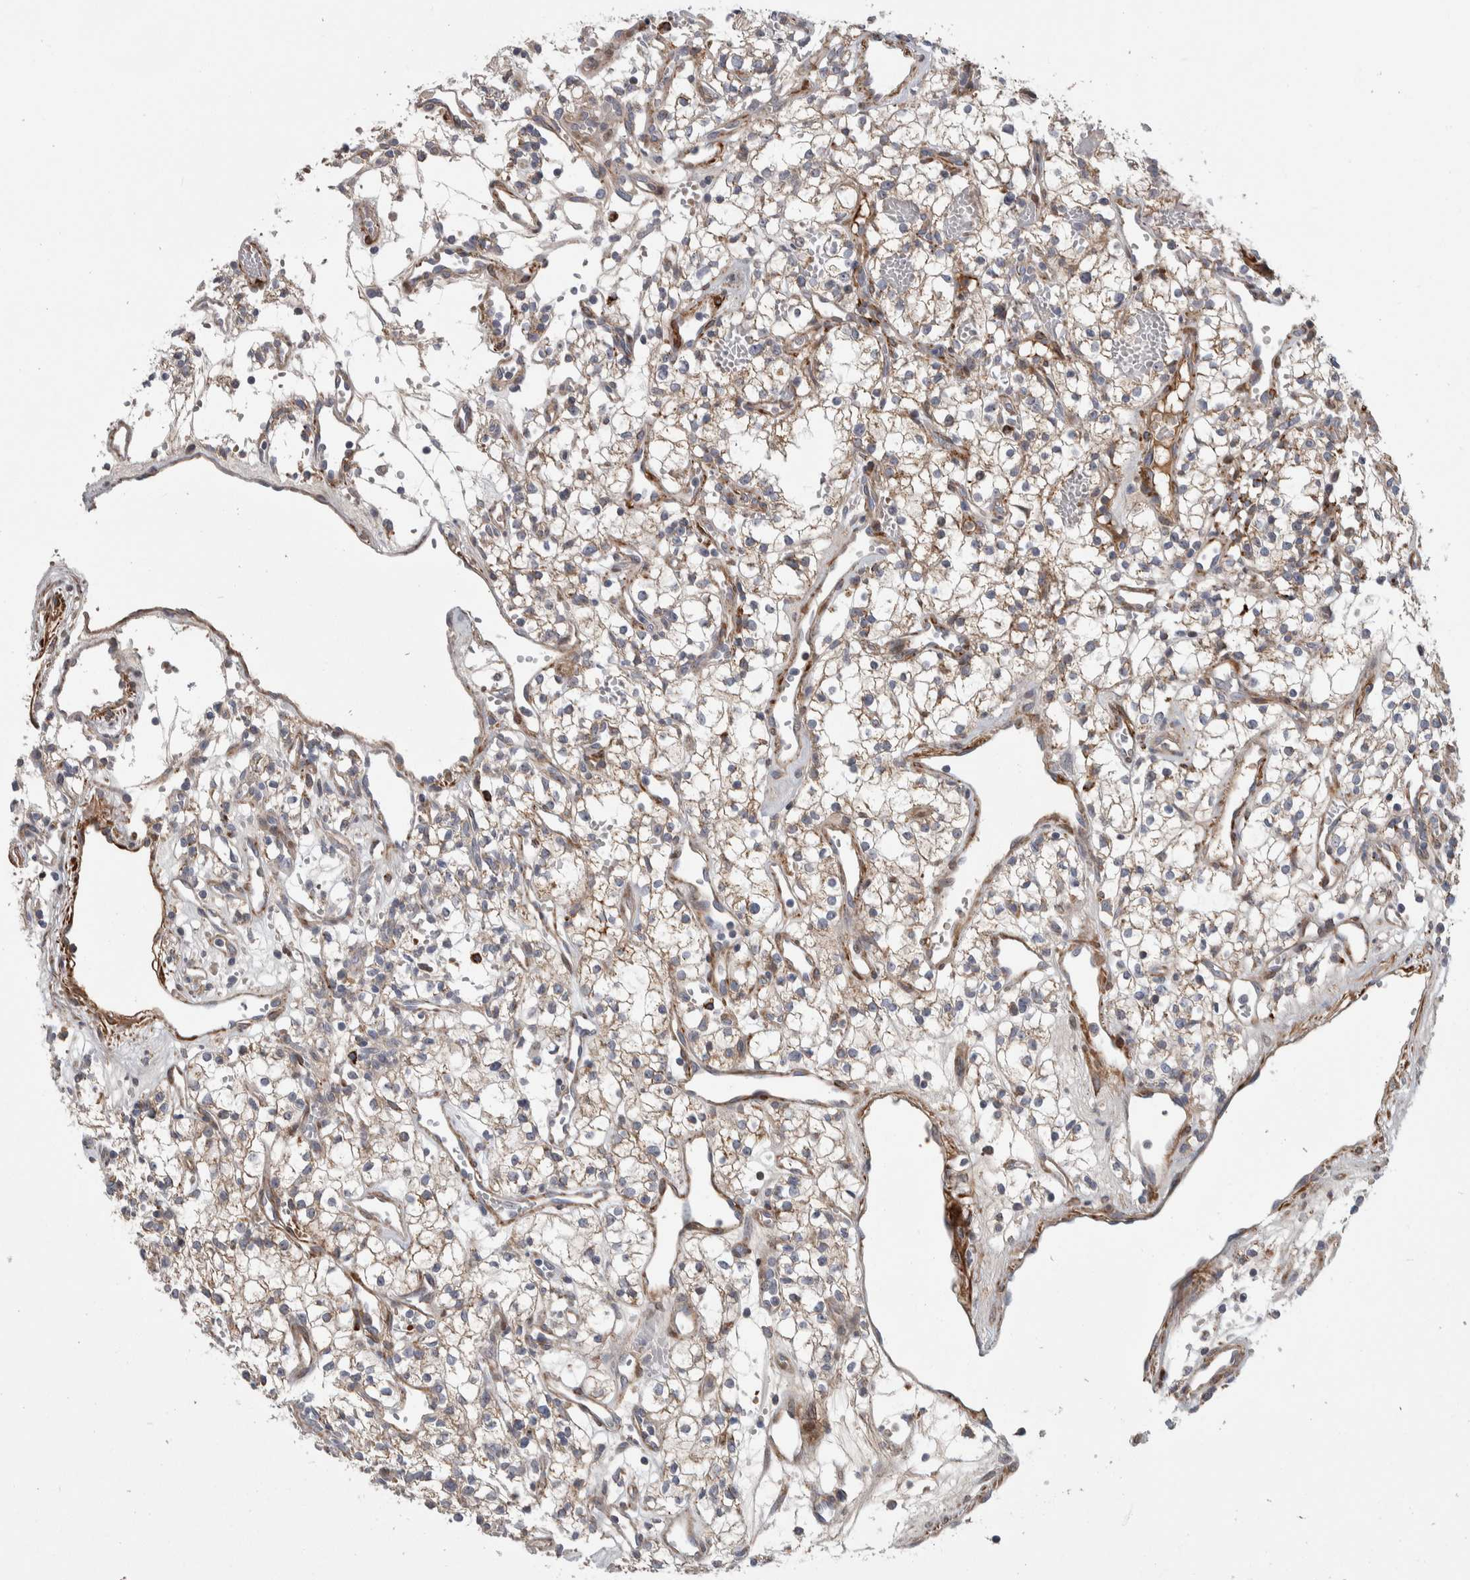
{"staining": {"intensity": "weak", "quantity": ">75%", "location": "cytoplasmic/membranous"}, "tissue": "renal cancer", "cell_type": "Tumor cells", "image_type": "cancer", "snomed": [{"axis": "morphology", "description": "Adenocarcinoma, NOS"}, {"axis": "topography", "description": "Kidney"}], "caption": "Weak cytoplasmic/membranous positivity for a protein is appreciated in approximately >75% of tumor cells of renal cancer (adenocarcinoma) using immunohistochemistry.", "gene": "PSMG3", "patient": {"sex": "male", "age": 59}}